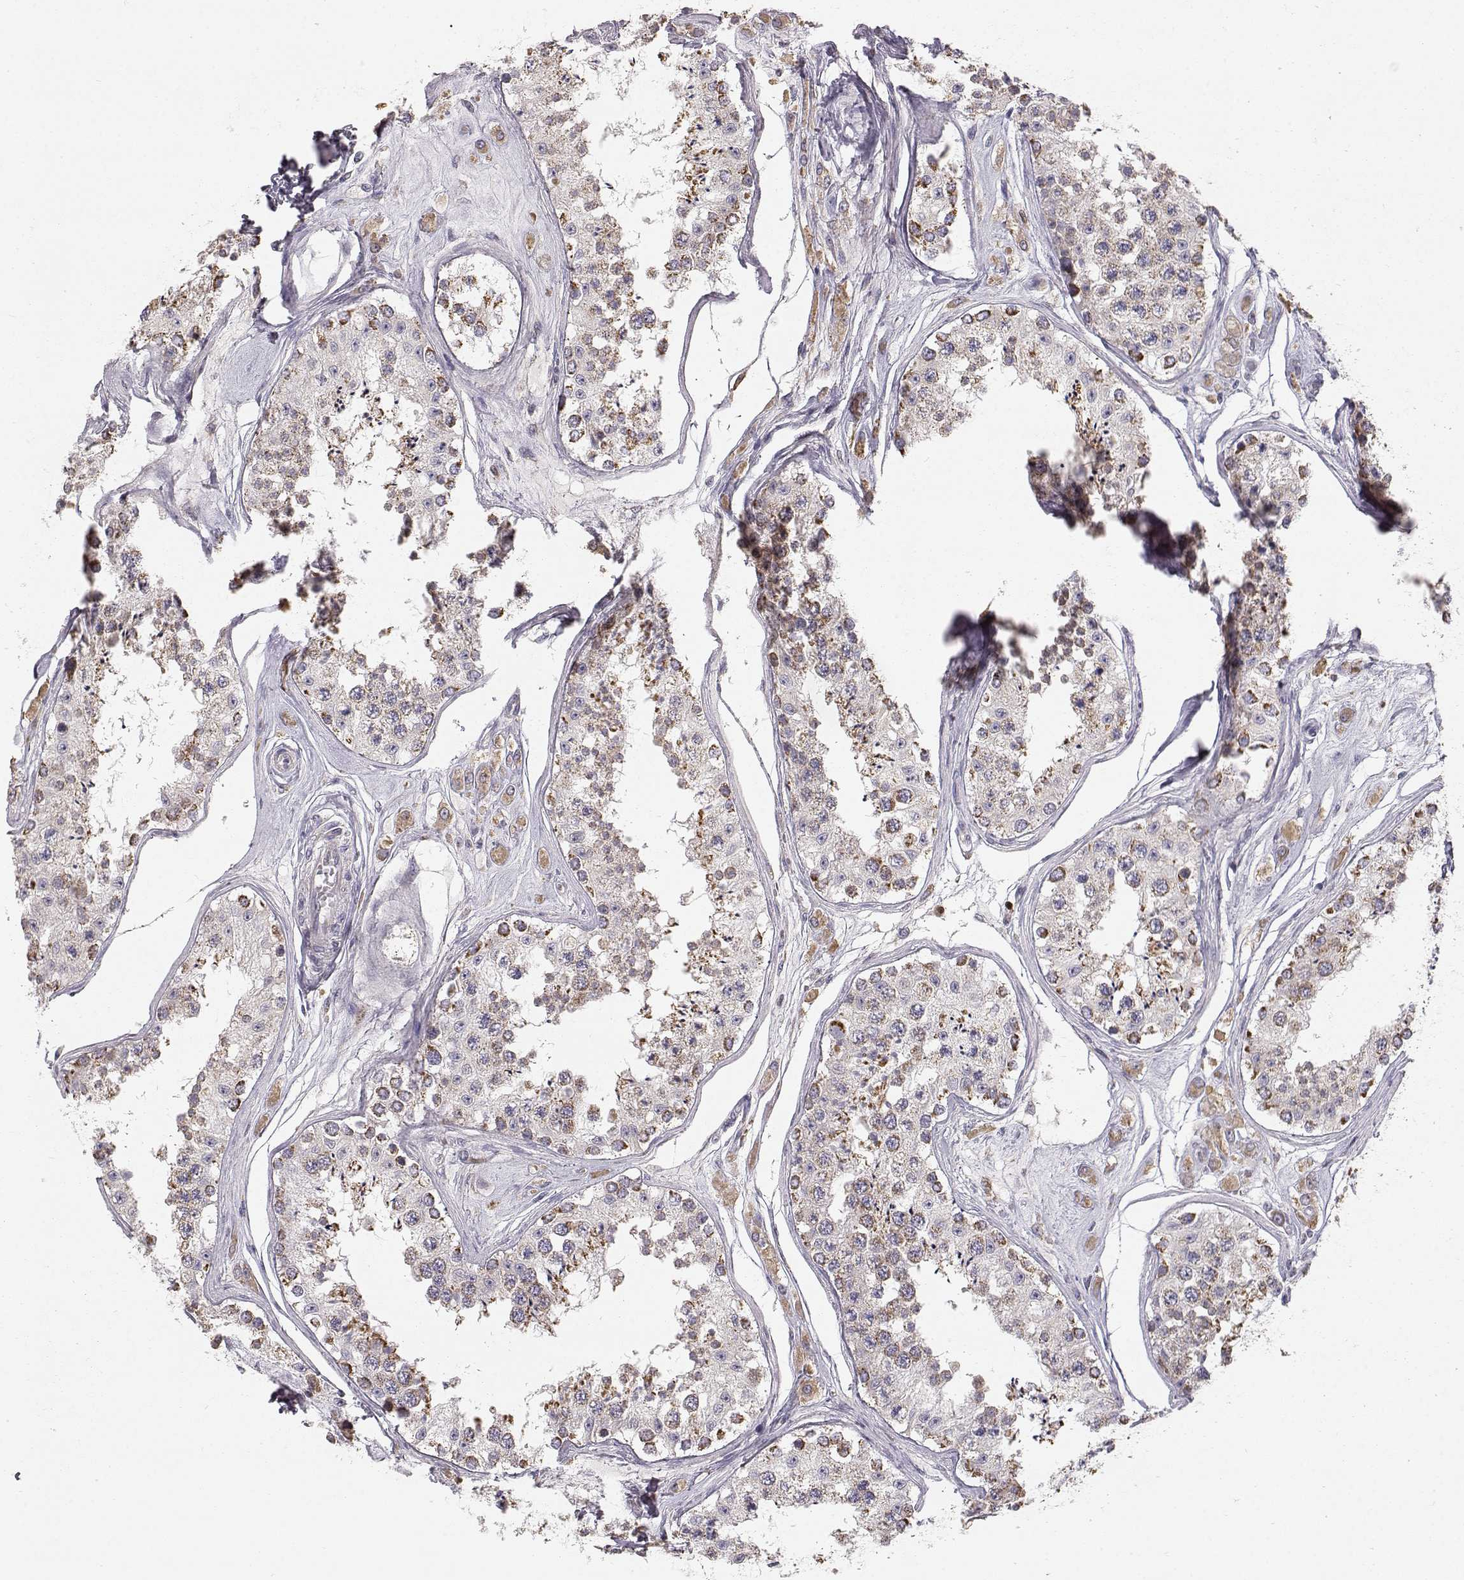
{"staining": {"intensity": "strong", "quantity": ">75%", "location": "cytoplasmic/membranous"}, "tissue": "testis", "cell_type": "Cells in seminiferous ducts", "image_type": "normal", "snomed": [{"axis": "morphology", "description": "Normal tissue, NOS"}, {"axis": "topography", "description": "Testis"}], "caption": "Brown immunohistochemical staining in normal human testis exhibits strong cytoplasmic/membranous expression in about >75% of cells in seminiferous ducts.", "gene": "GRAP2", "patient": {"sex": "male", "age": 25}}